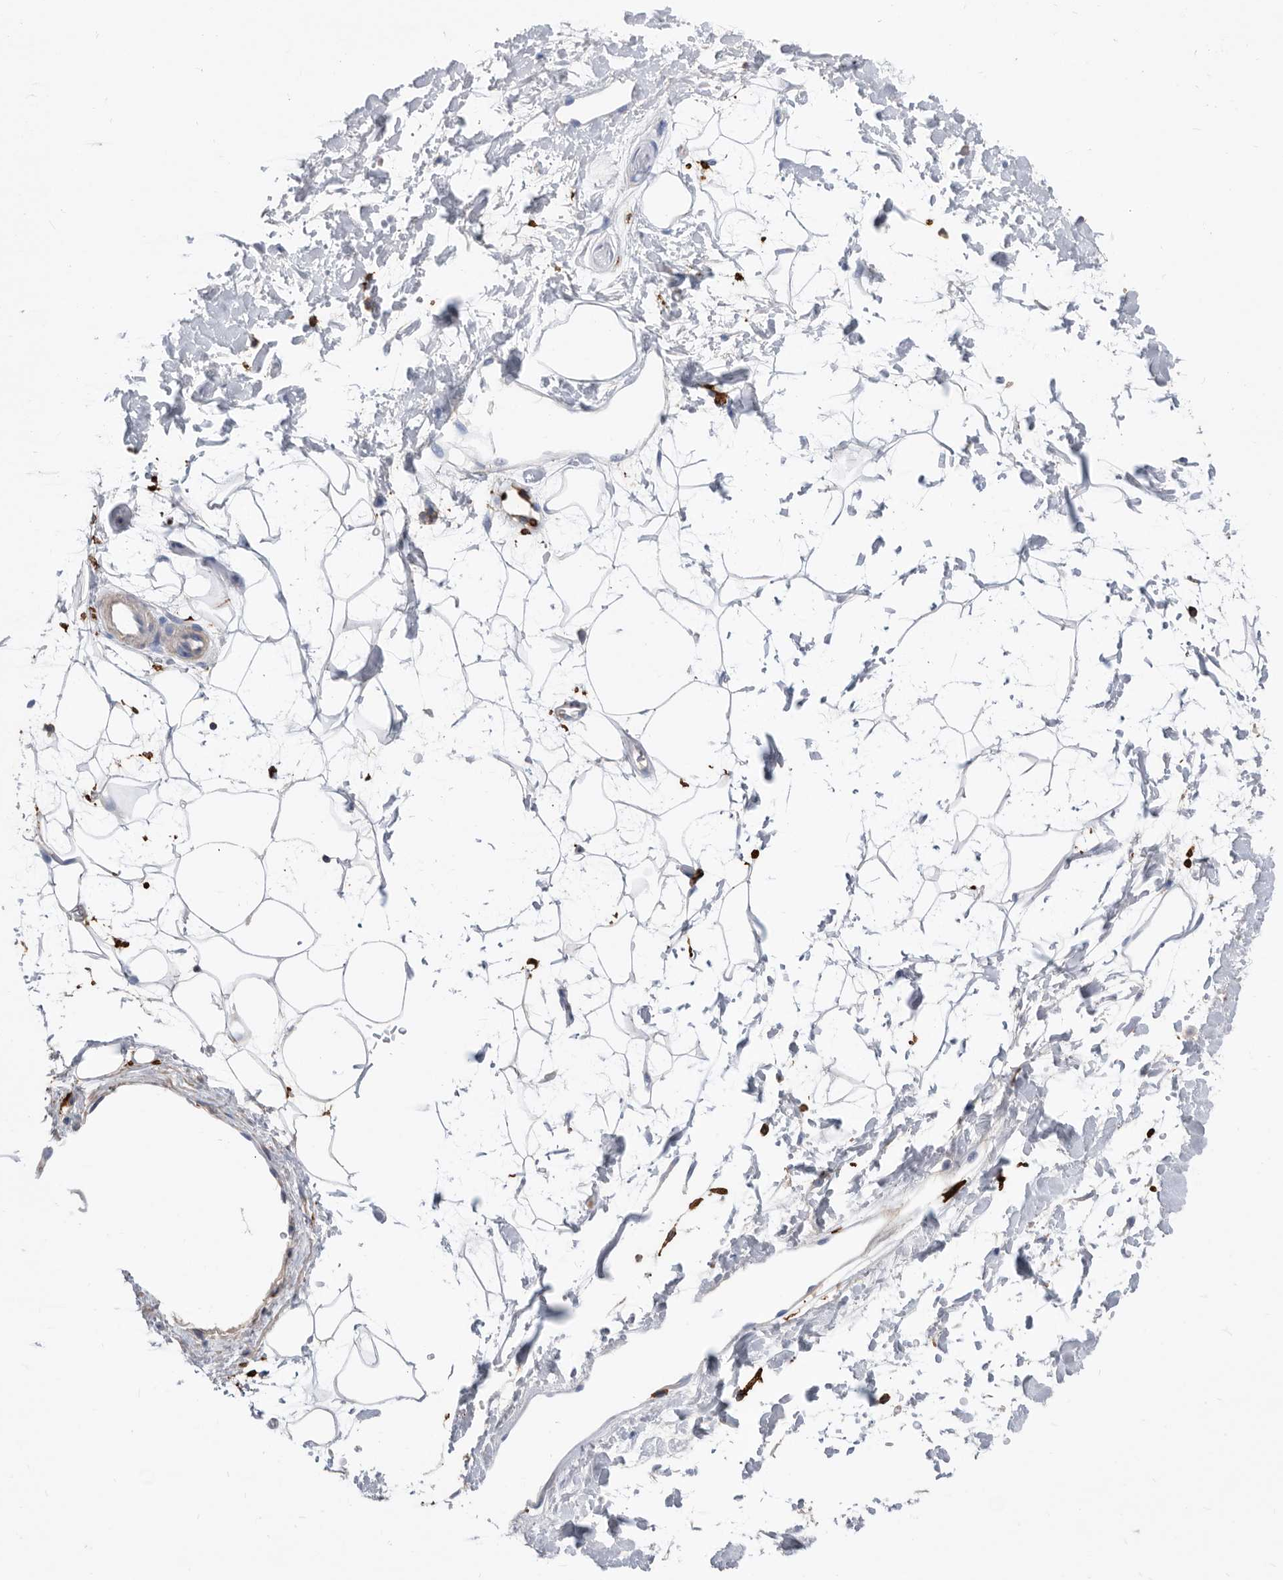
{"staining": {"intensity": "negative", "quantity": "none", "location": "none"}, "tissue": "adipose tissue", "cell_type": "Adipocytes", "image_type": "normal", "snomed": [{"axis": "morphology", "description": "Normal tissue, NOS"}, {"axis": "topography", "description": "Soft tissue"}], "caption": "The micrograph exhibits no significant expression in adipocytes of adipose tissue. (DAB immunohistochemistry, high magnification).", "gene": "MS4A4A", "patient": {"sex": "male", "age": 72}}